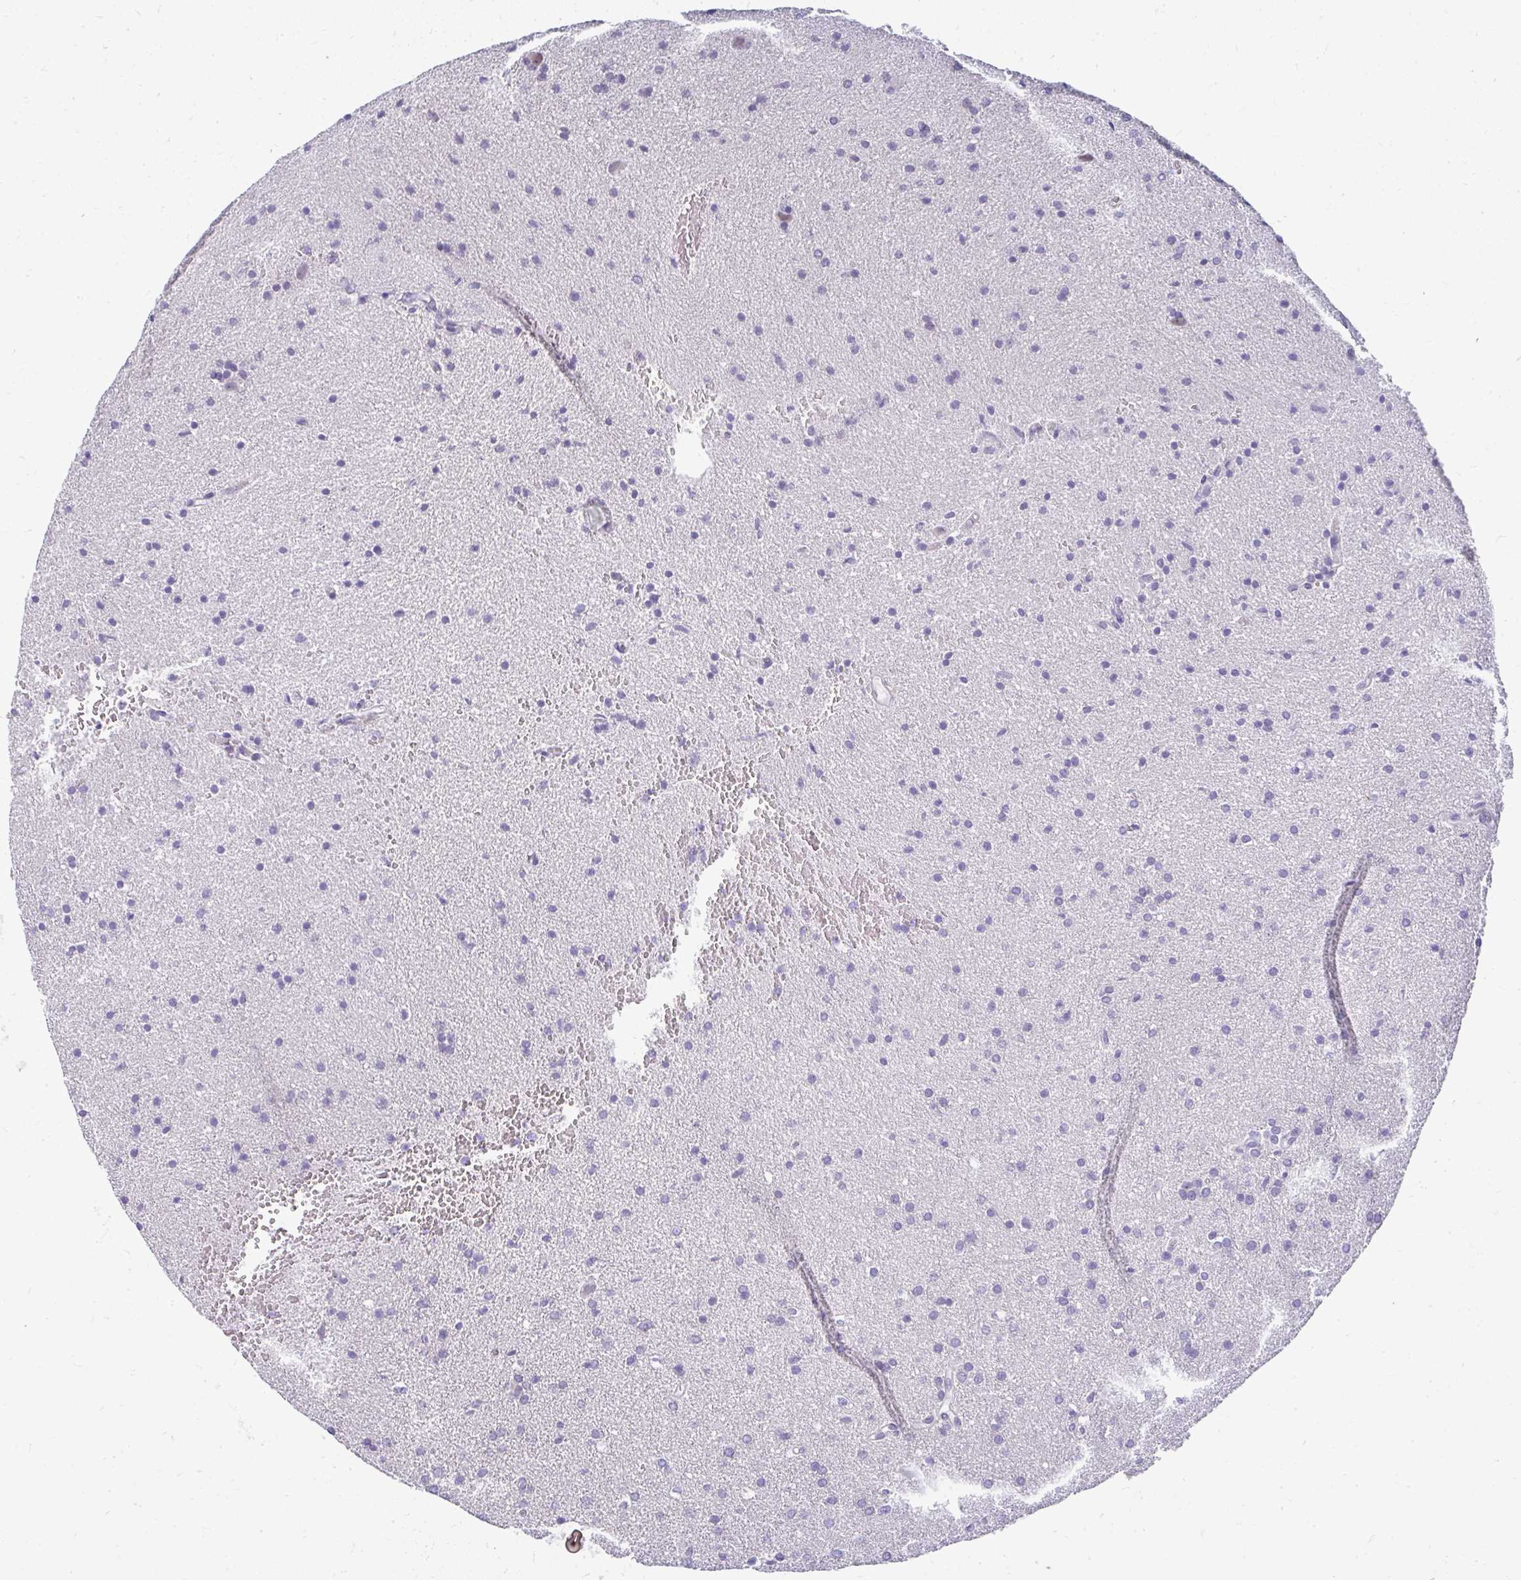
{"staining": {"intensity": "negative", "quantity": "none", "location": "none"}, "tissue": "glioma", "cell_type": "Tumor cells", "image_type": "cancer", "snomed": [{"axis": "morphology", "description": "Glioma, malignant, Low grade"}, {"axis": "topography", "description": "Brain"}], "caption": "Tumor cells show no significant staining in malignant glioma (low-grade).", "gene": "TEX33", "patient": {"sex": "female", "age": 34}}